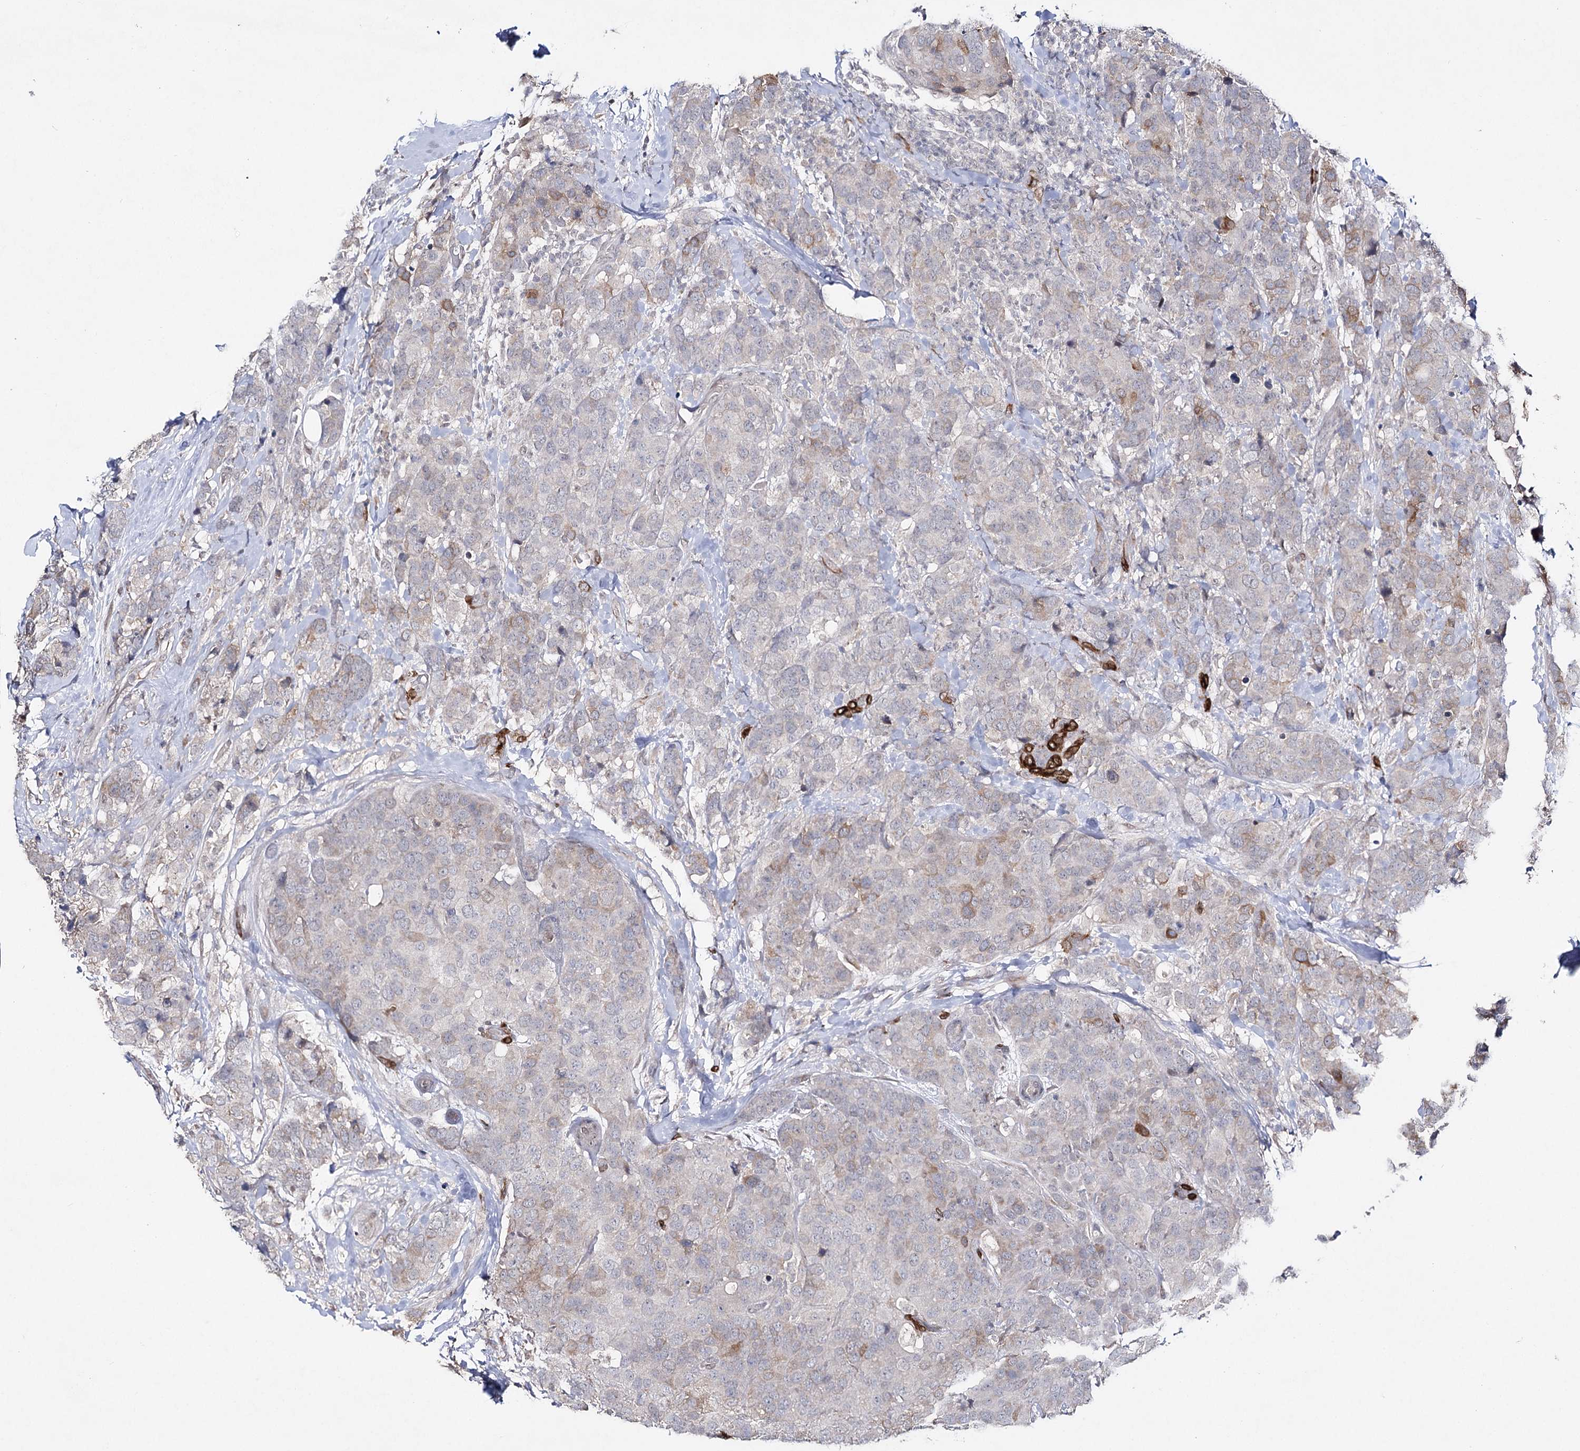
{"staining": {"intensity": "negative", "quantity": "none", "location": "none"}, "tissue": "breast cancer", "cell_type": "Tumor cells", "image_type": "cancer", "snomed": [{"axis": "morphology", "description": "Lobular carcinoma"}, {"axis": "topography", "description": "Breast"}], "caption": "Immunohistochemistry image of breast lobular carcinoma stained for a protein (brown), which displays no staining in tumor cells. (DAB (3,3'-diaminobenzidine) immunohistochemistry, high magnification).", "gene": "HSD11B2", "patient": {"sex": "female", "age": 59}}